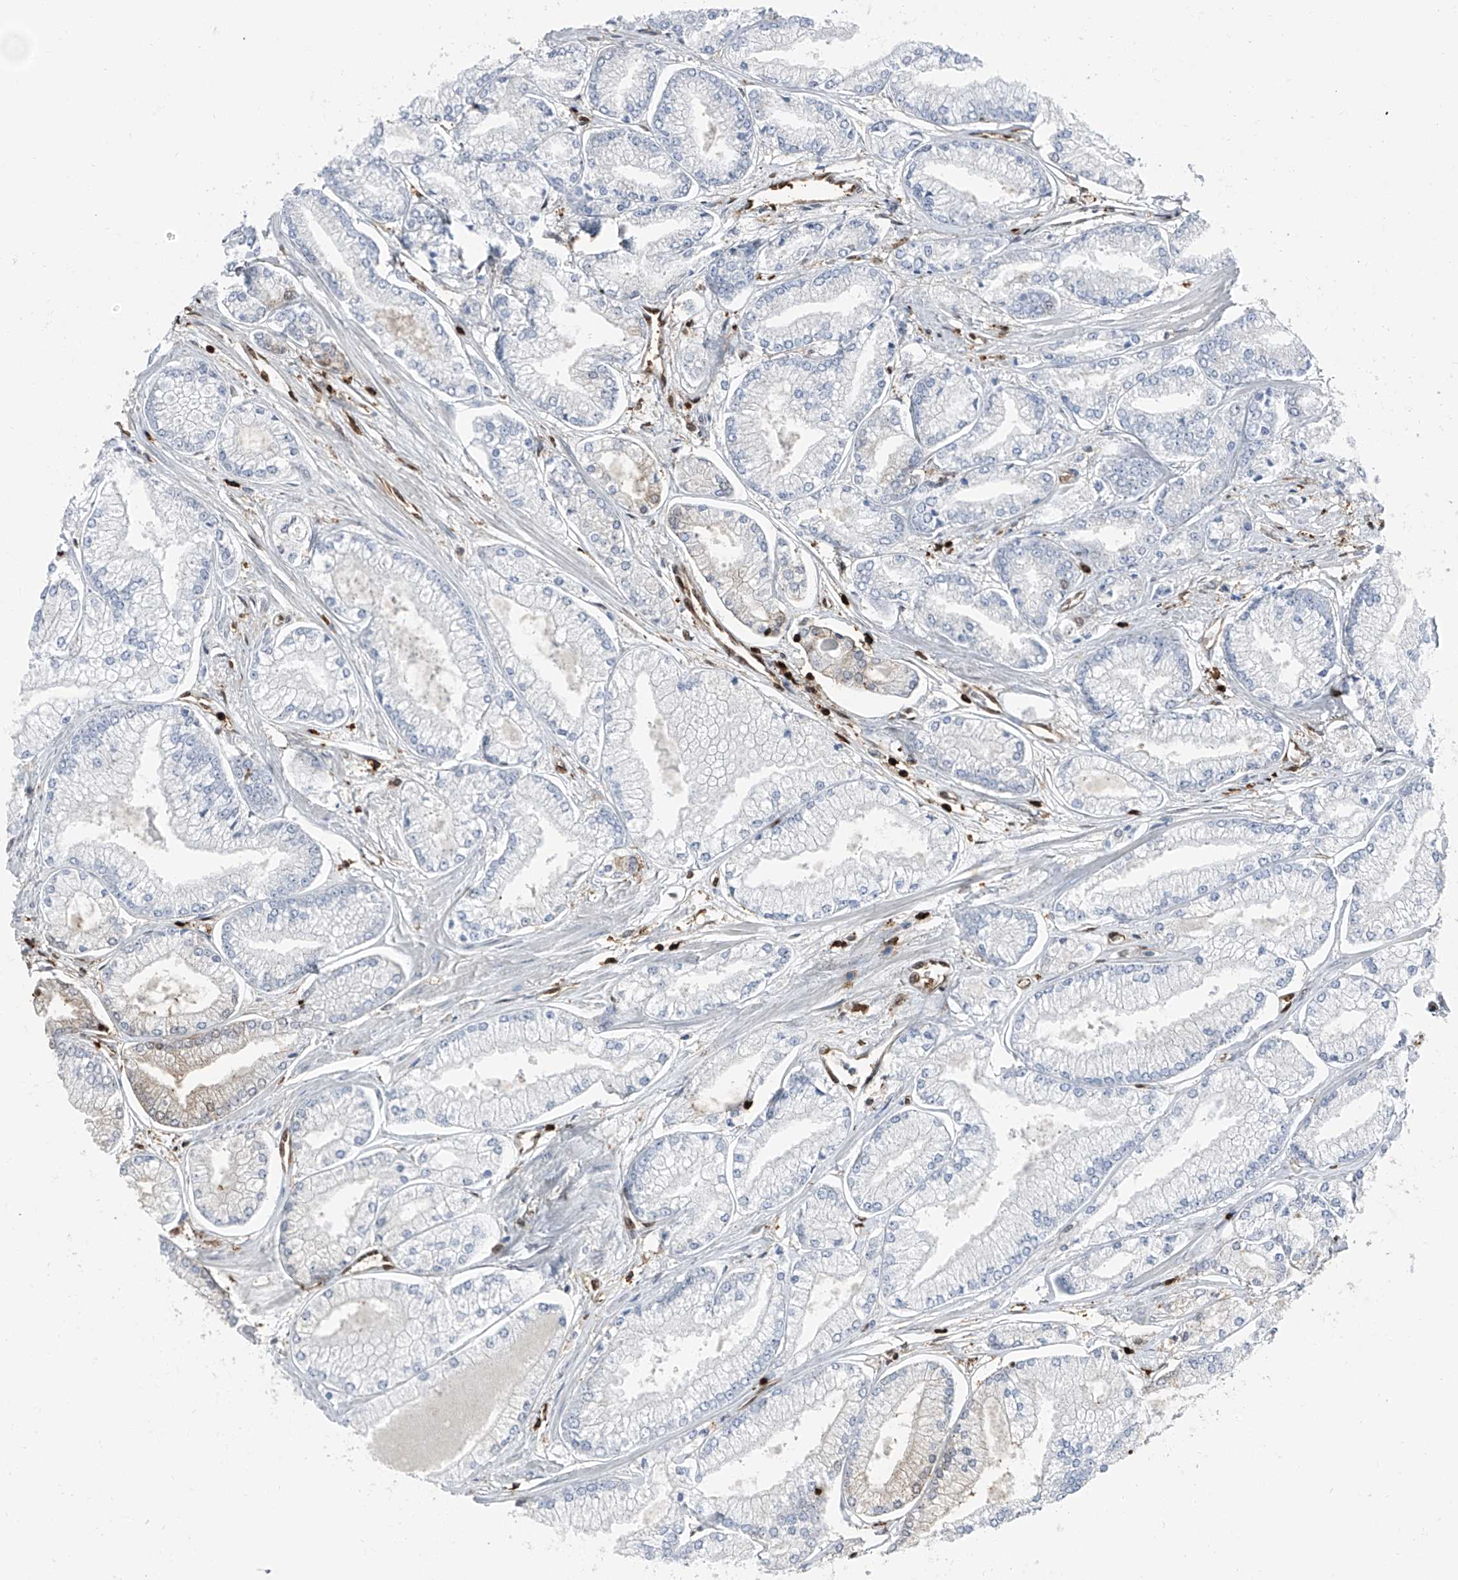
{"staining": {"intensity": "negative", "quantity": "none", "location": "none"}, "tissue": "prostate cancer", "cell_type": "Tumor cells", "image_type": "cancer", "snomed": [{"axis": "morphology", "description": "Adenocarcinoma, Low grade"}, {"axis": "topography", "description": "Prostate"}], "caption": "An IHC histopathology image of prostate low-grade adenocarcinoma is shown. There is no staining in tumor cells of prostate low-grade adenocarcinoma. (DAB (3,3'-diaminobenzidine) IHC with hematoxylin counter stain).", "gene": "PSMB10", "patient": {"sex": "male", "age": 52}}